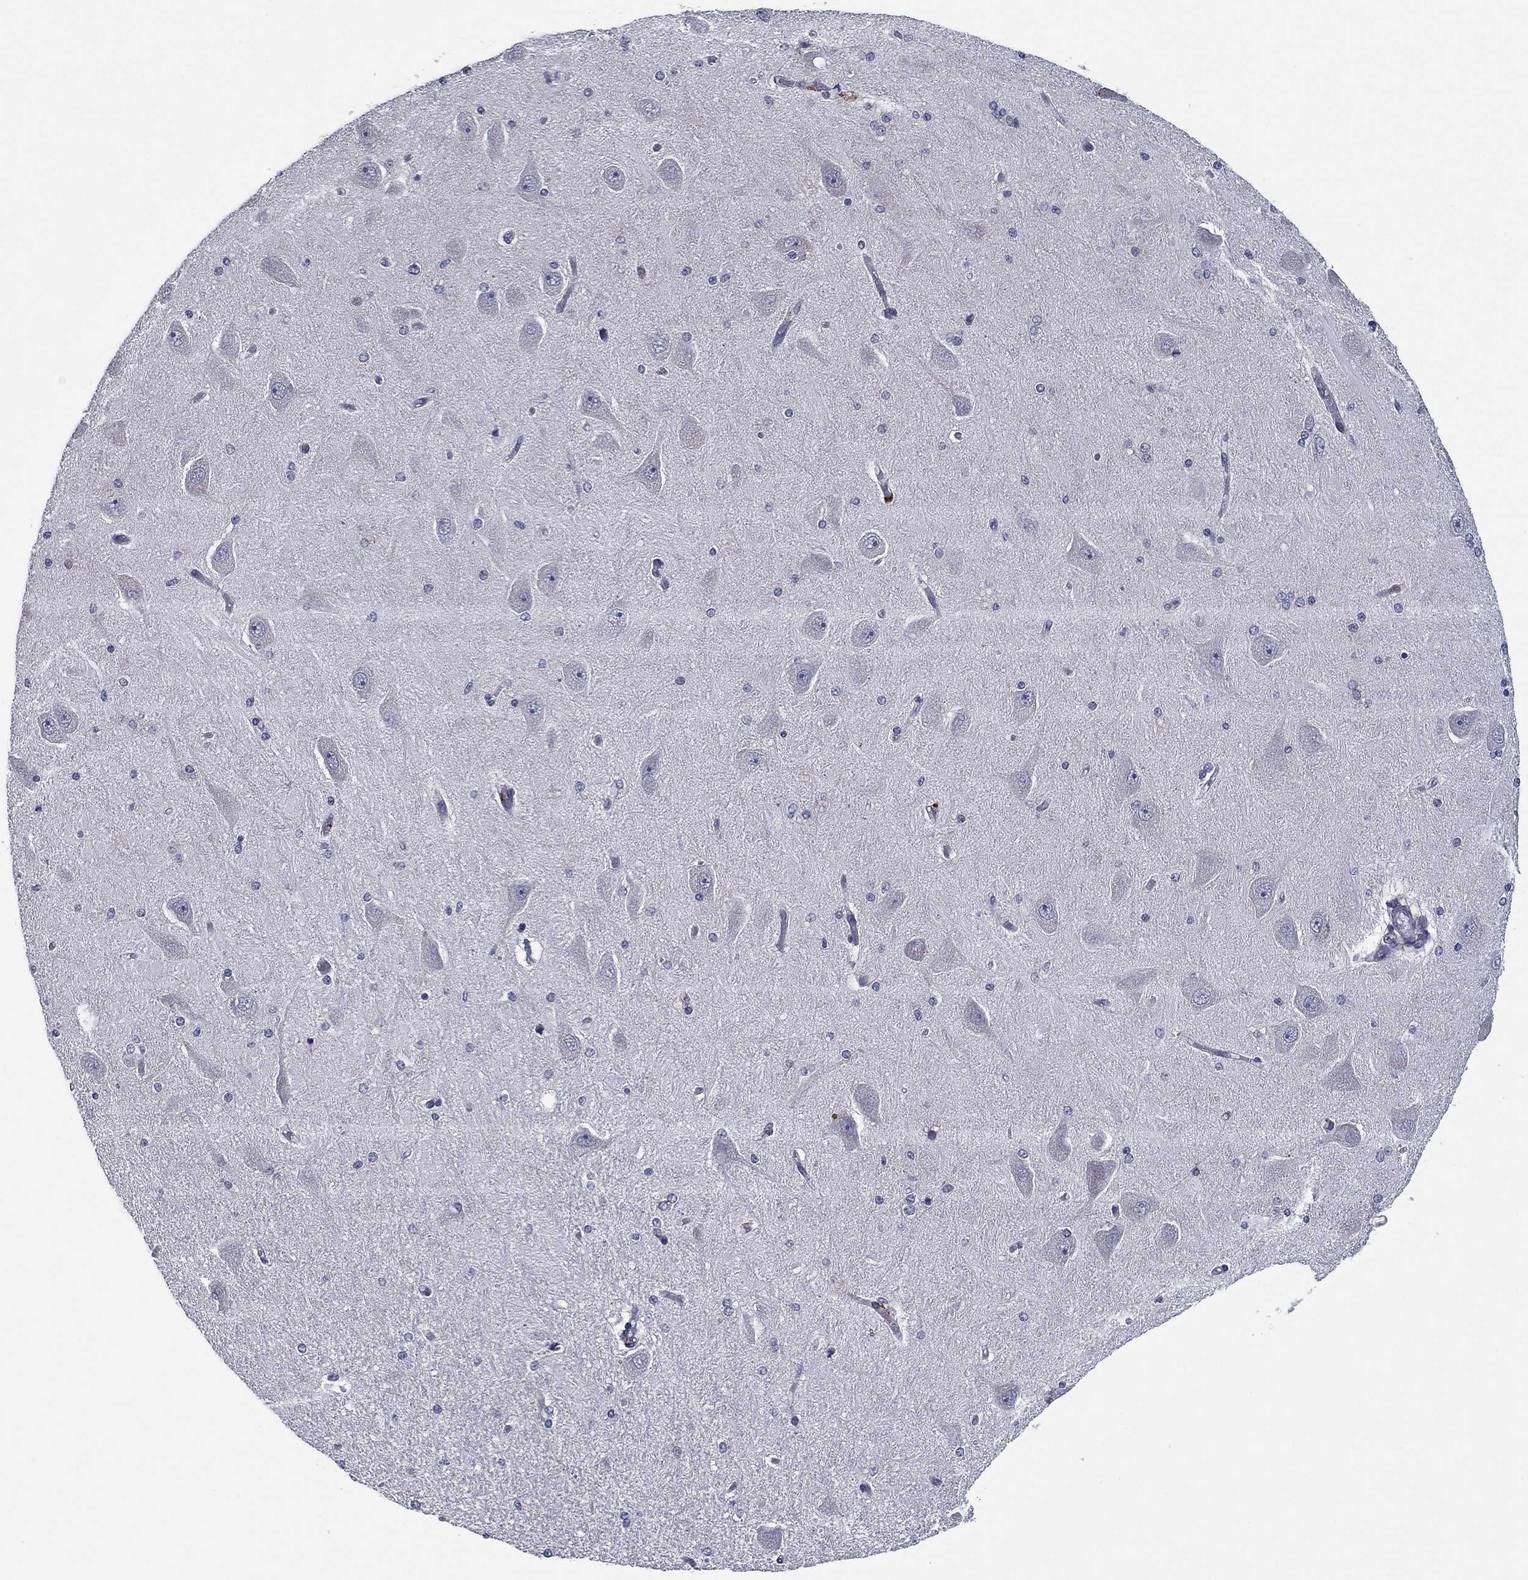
{"staining": {"intensity": "negative", "quantity": "none", "location": "none"}, "tissue": "hippocampus", "cell_type": "Glial cells", "image_type": "normal", "snomed": [{"axis": "morphology", "description": "Normal tissue, NOS"}, {"axis": "topography", "description": "Hippocampus"}], "caption": "High power microscopy histopathology image of an immunohistochemistry (IHC) micrograph of normal hippocampus, revealing no significant positivity in glial cells.", "gene": "REXO5", "patient": {"sex": "female", "age": 54}}